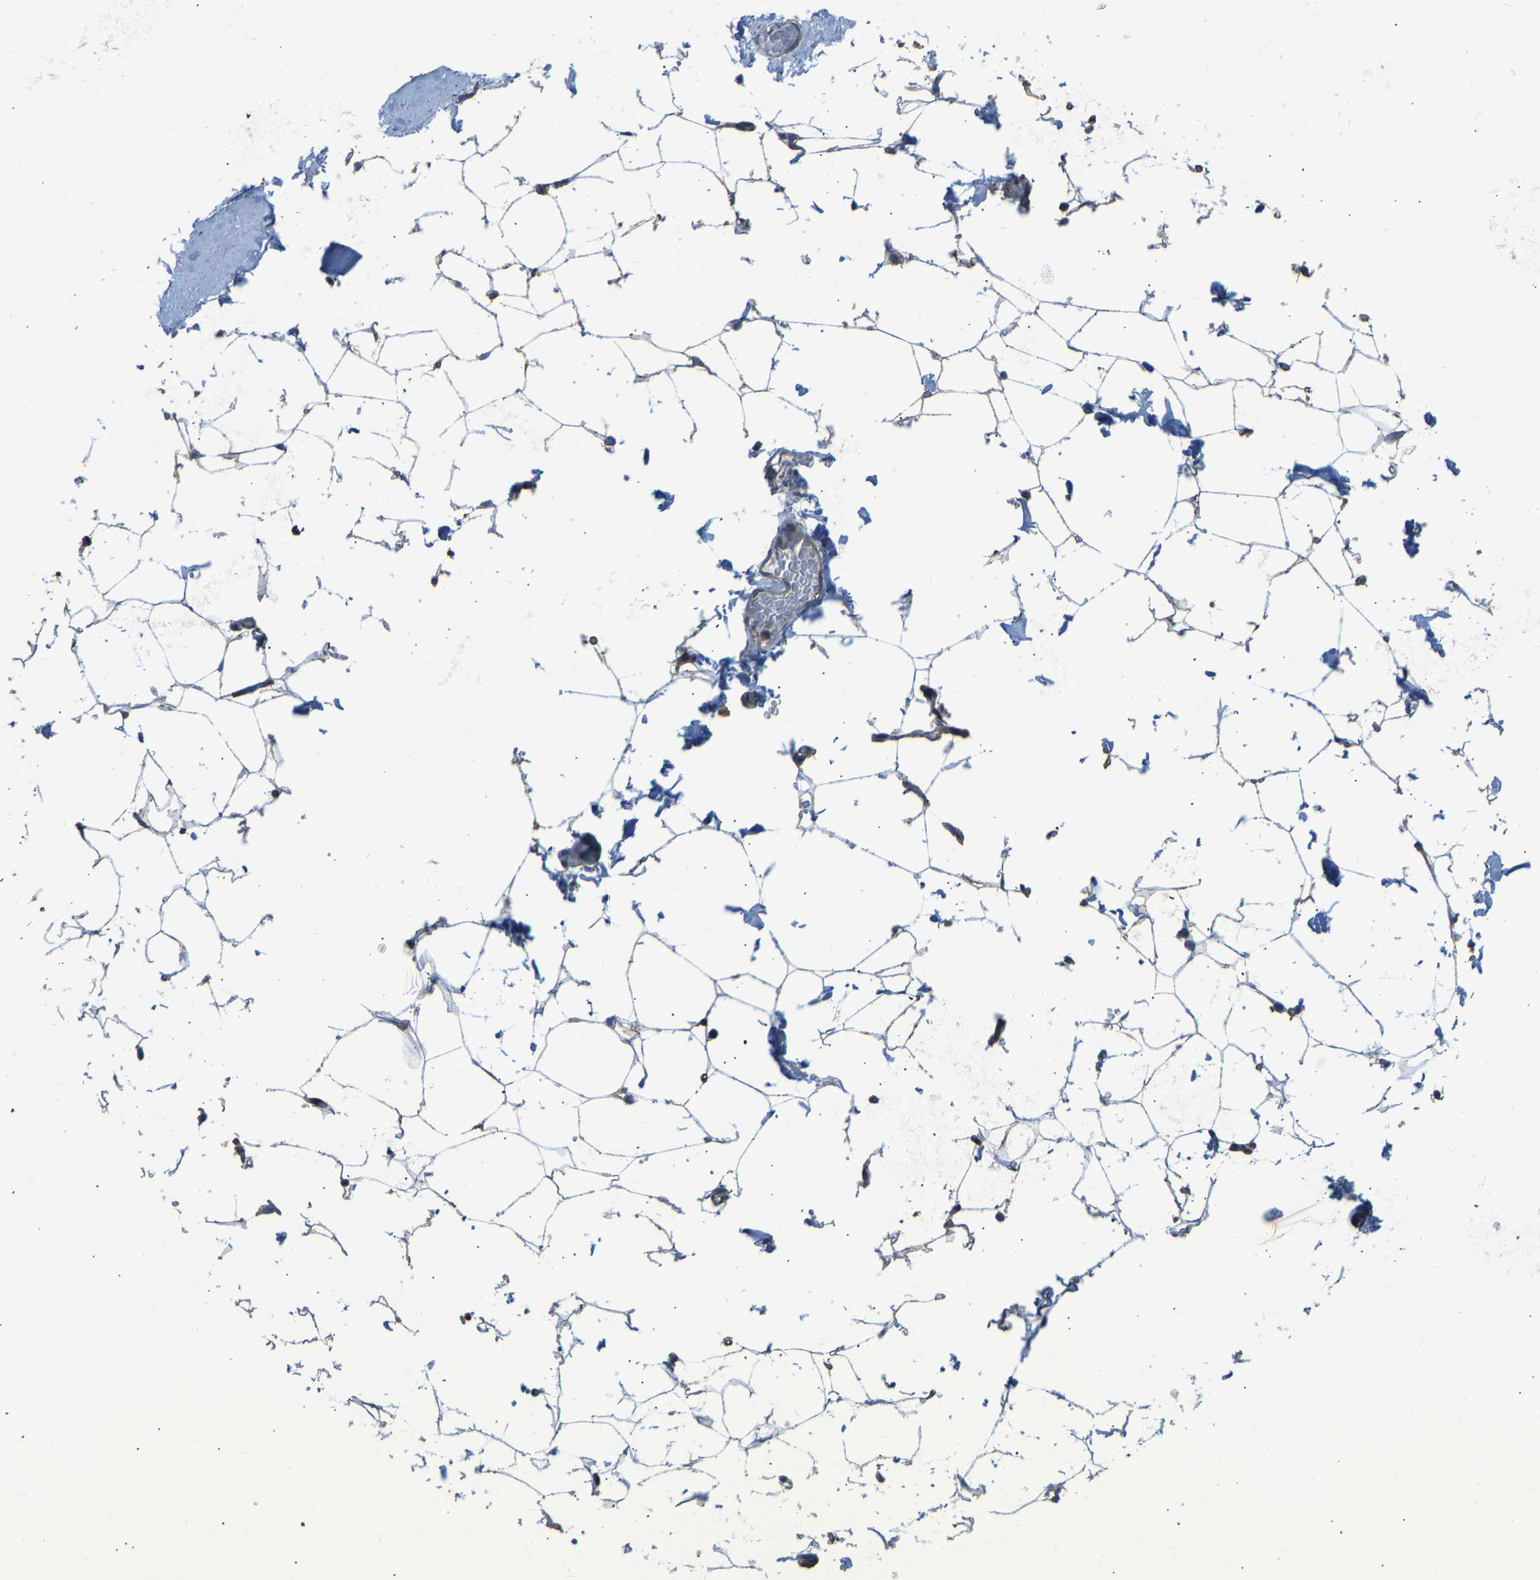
{"staining": {"intensity": "weak", "quantity": "<25%", "location": "cytoplasmic/membranous"}, "tissue": "adipose tissue", "cell_type": "Adipocytes", "image_type": "normal", "snomed": [{"axis": "morphology", "description": "Normal tissue, NOS"}, {"axis": "topography", "description": "Breast"}, {"axis": "topography", "description": "Soft tissue"}], "caption": "A high-resolution histopathology image shows immunohistochemistry staining of benign adipose tissue, which exhibits no significant positivity in adipocytes.", "gene": "SLC43A1", "patient": {"sex": "female", "age": 75}}